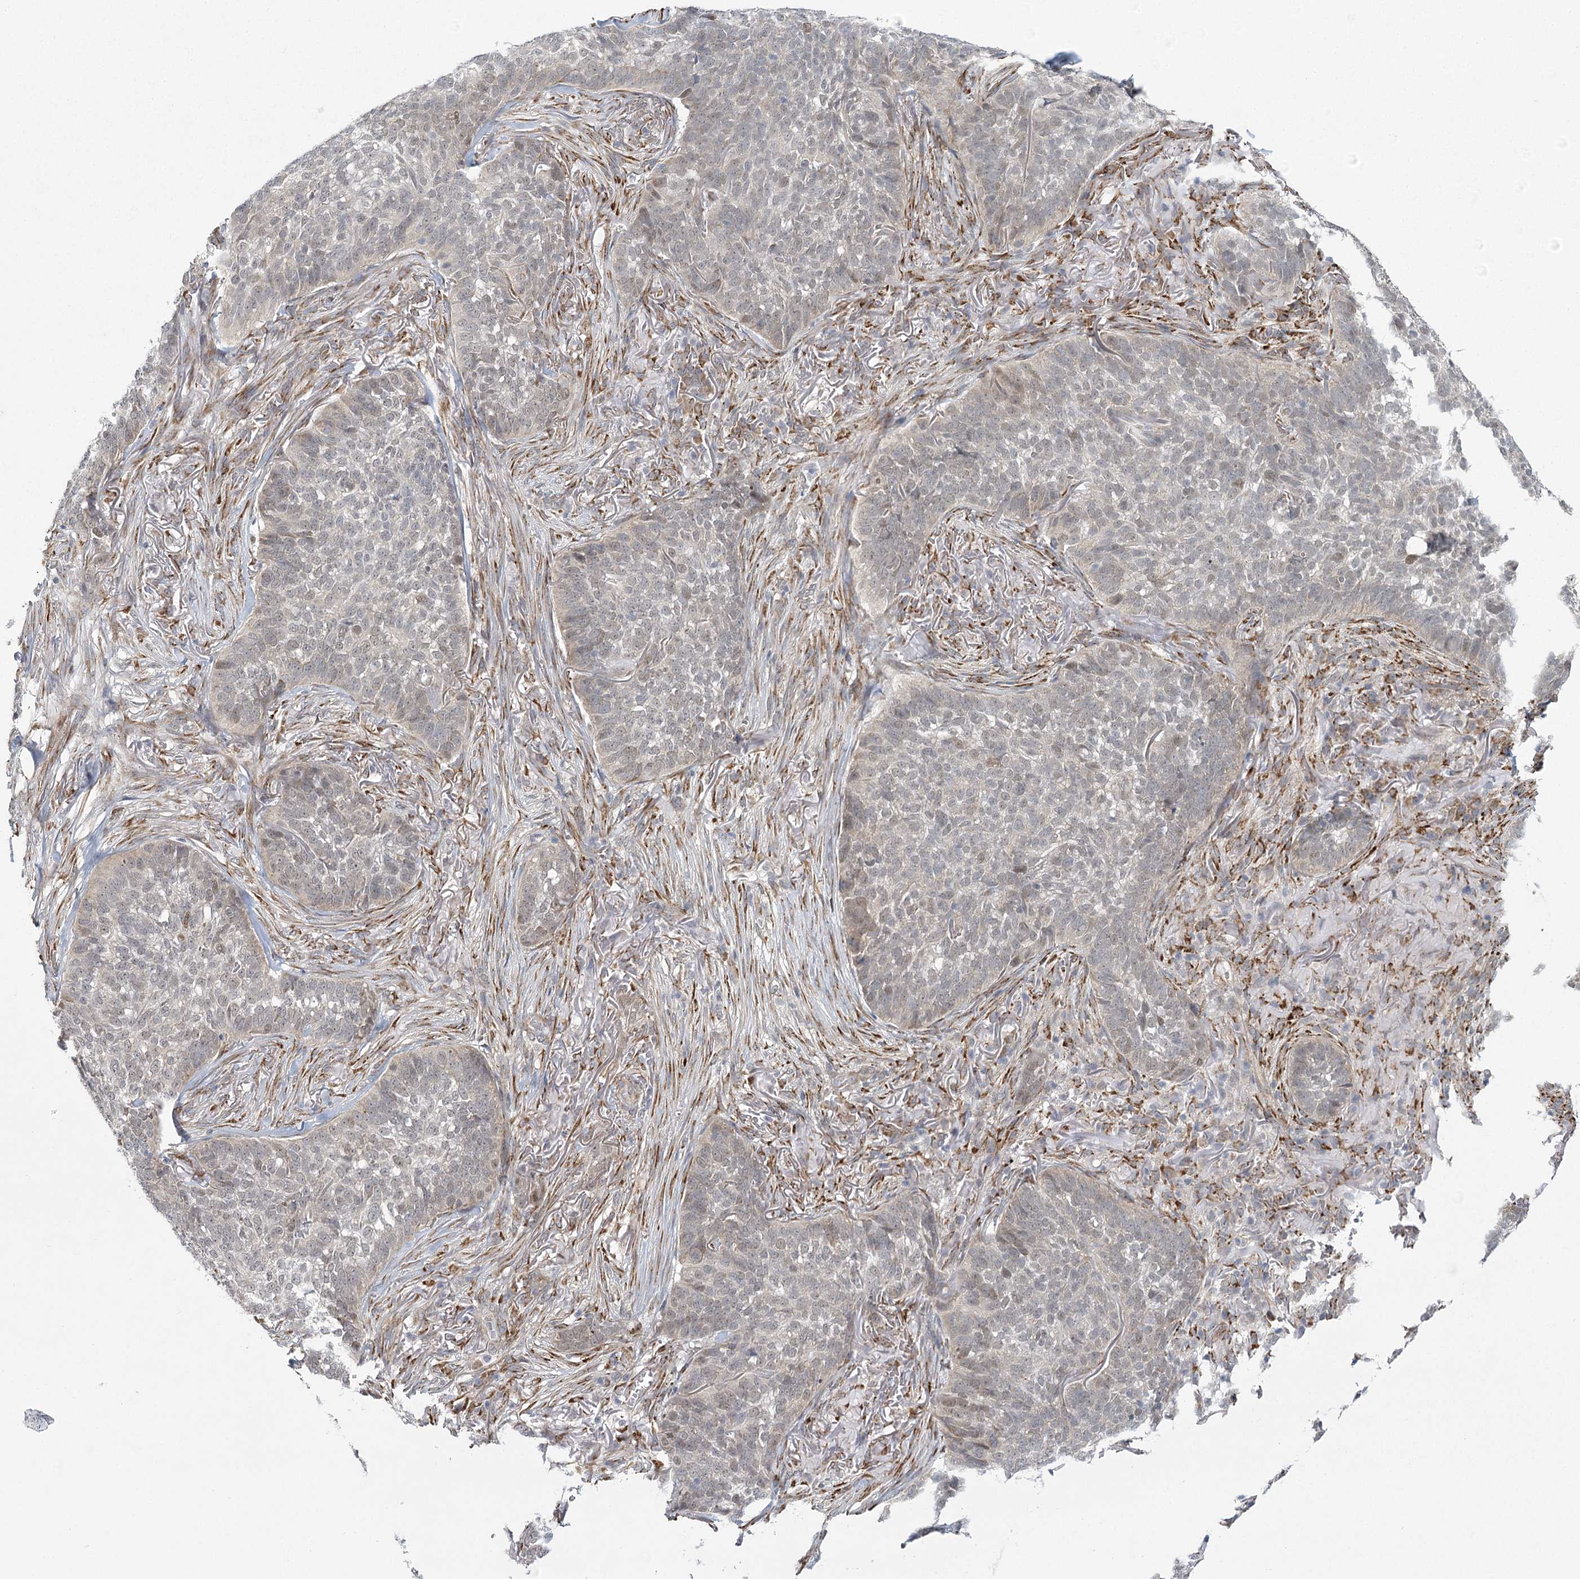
{"staining": {"intensity": "negative", "quantity": "none", "location": "none"}, "tissue": "skin cancer", "cell_type": "Tumor cells", "image_type": "cancer", "snomed": [{"axis": "morphology", "description": "Basal cell carcinoma"}, {"axis": "topography", "description": "Skin"}], "caption": "Photomicrograph shows no protein expression in tumor cells of skin cancer tissue.", "gene": "MED28", "patient": {"sex": "male", "age": 85}}